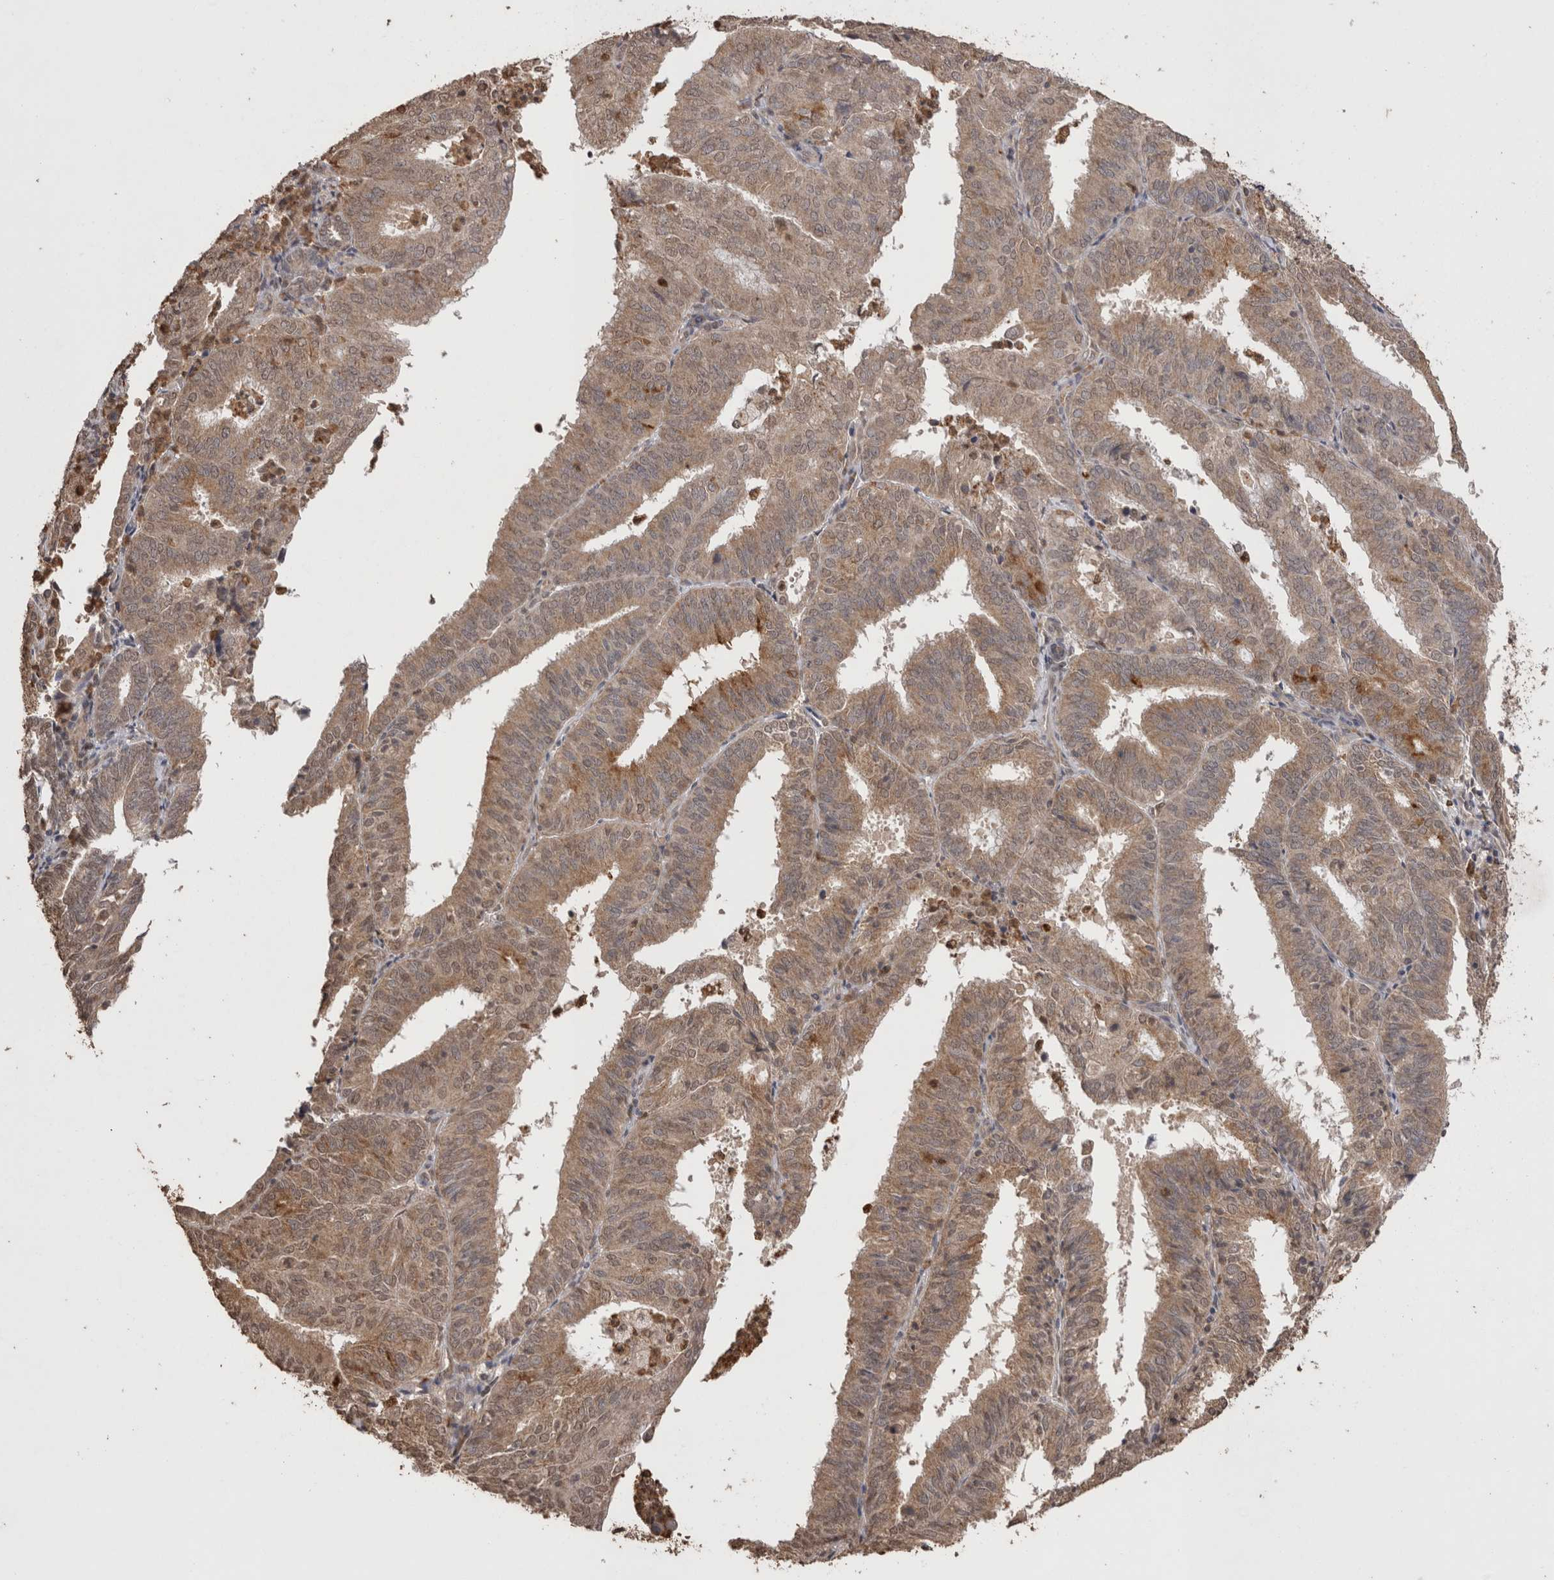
{"staining": {"intensity": "weak", "quantity": ">75%", "location": "cytoplasmic/membranous,nuclear"}, "tissue": "endometrial cancer", "cell_type": "Tumor cells", "image_type": "cancer", "snomed": [{"axis": "morphology", "description": "Adenocarcinoma, NOS"}, {"axis": "topography", "description": "Uterus"}], "caption": "Human adenocarcinoma (endometrial) stained with a brown dye exhibits weak cytoplasmic/membranous and nuclear positive staining in about >75% of tumor cells.", "gene": "GRK5", "patient": {"sex": "female", "age": 60}}